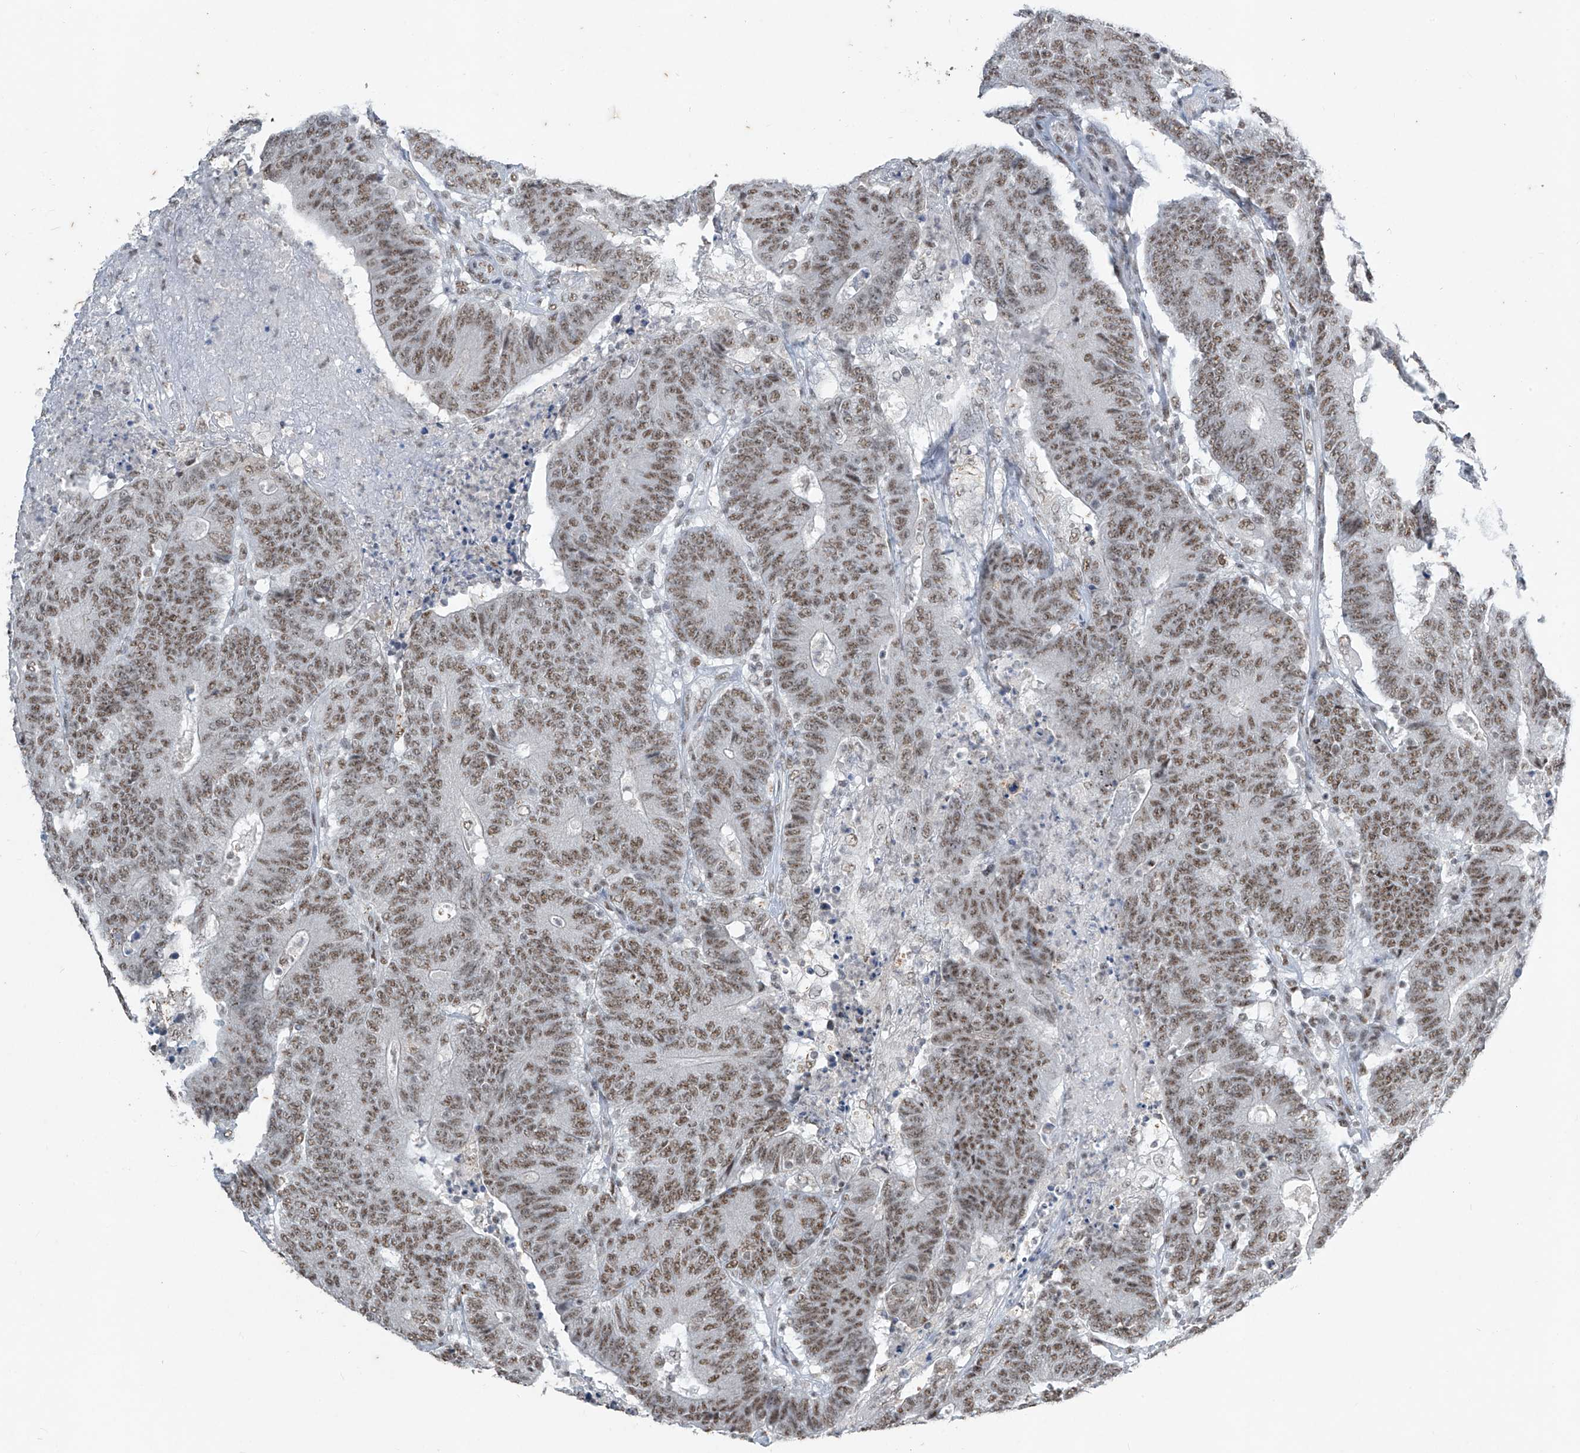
{"staining": {"intensity": "moderate", "quantity": ">75%", "location": "nuclear"}, "tissue": "colorectal cancer", "cell_type": "Tumor cells", "image_type": "cancer", "snomed": [{"axis": "morphology", "description": "Normal tissue, NOS"}, {"axis": "morphology", "description": "Adenocarcinoma, NOS"}, {"axis": "topography", "description": "Colon"}], "caption": "Moderate nuclear staining is identified in approximately >75% of tumor cells in colorectal cancer (adenocarcinoma).", "gene": "TFEC", "patient": {"sex": "female", "age": 75}}